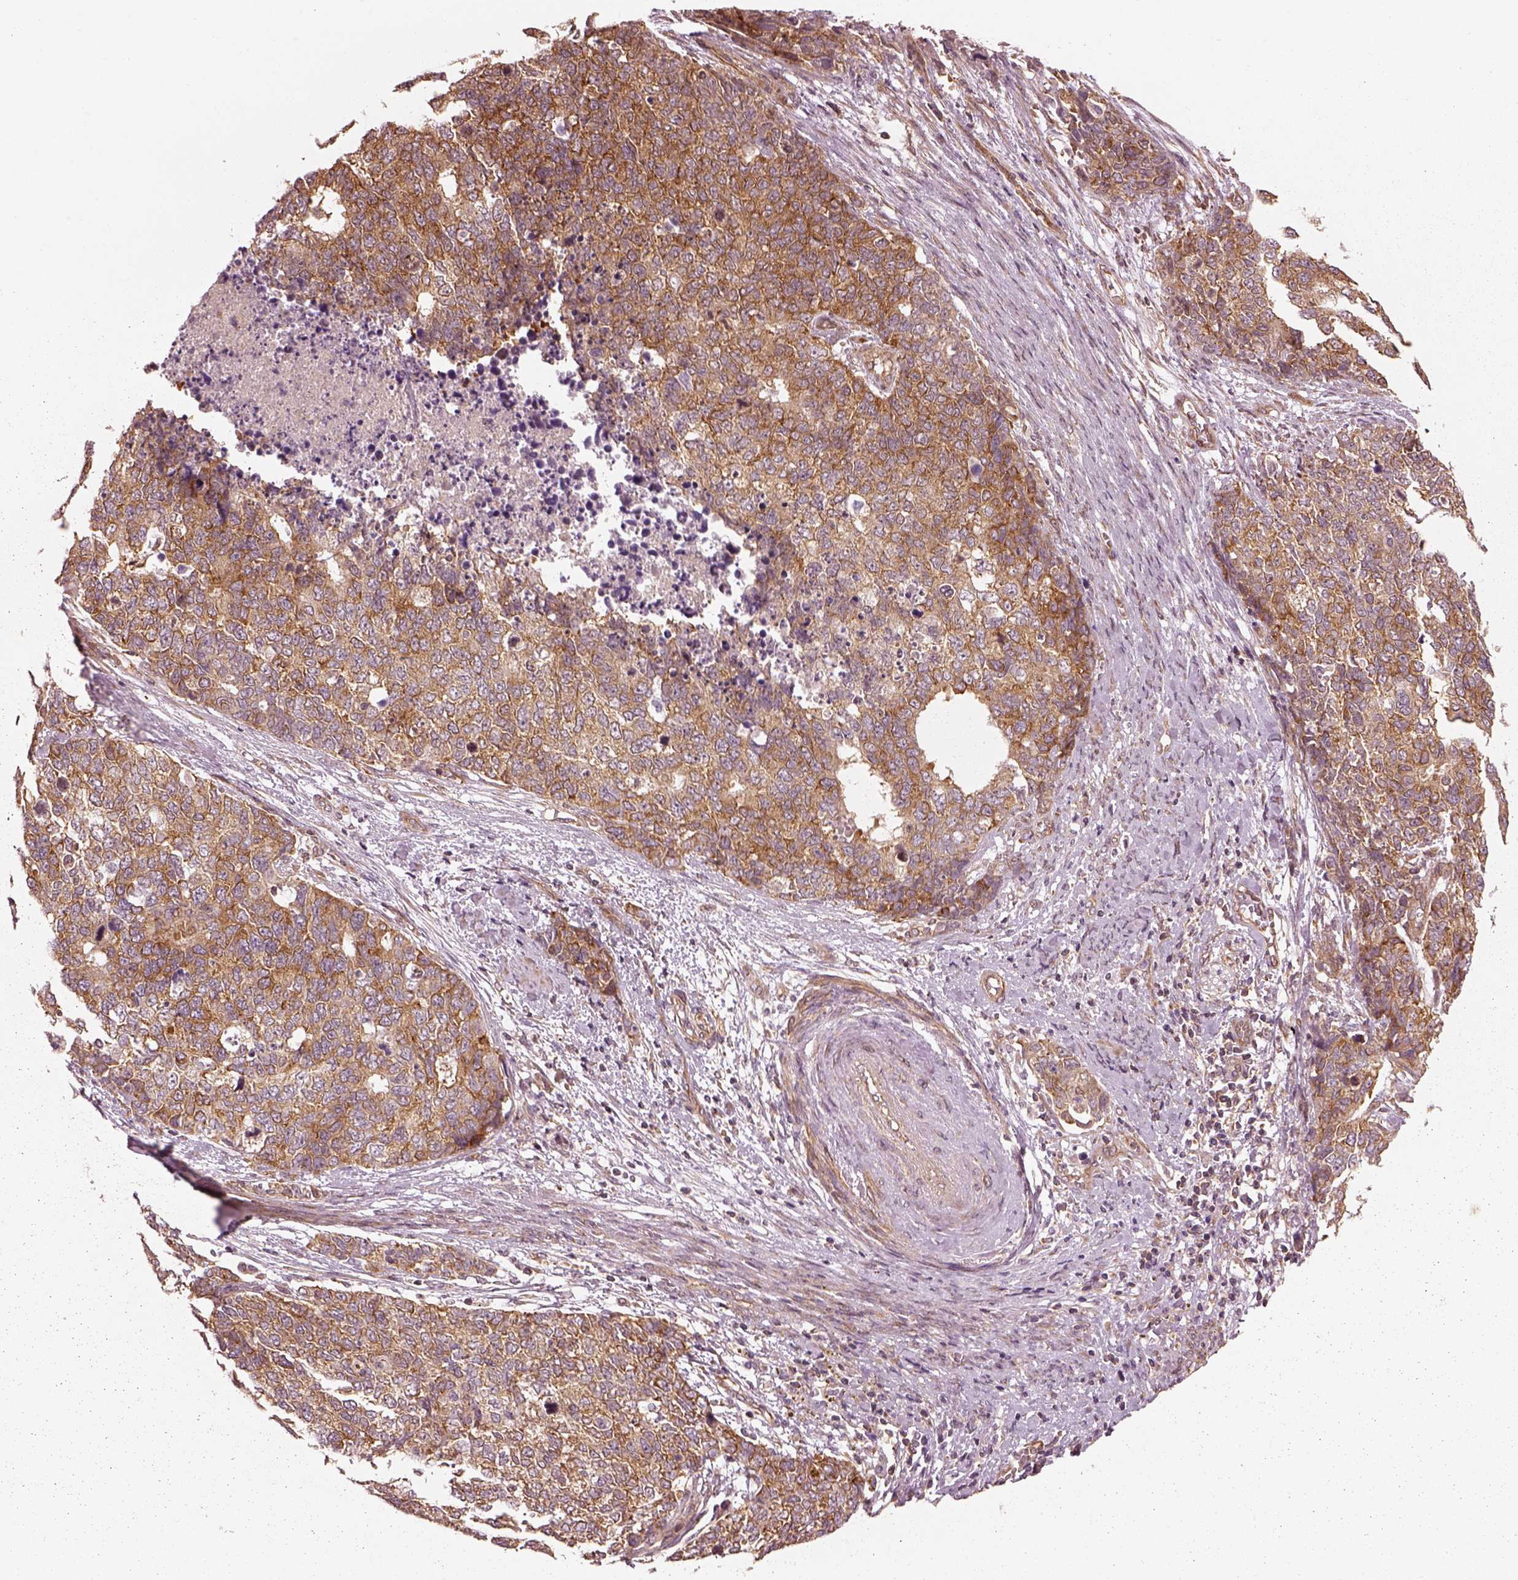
{"staining": {"intensity": "moderate", "quantity": "25%-75%", "location": "cytoplasmic/membranous"}, "tissue": "cervical cancer", "cell_type": "Tumor cells", "image_type": "cancer", "snomed": [{"axis": "morphology", "description": "Squamous cell carcinoma, NOS"}, {"axis": "topography", "description": "Cervix"}], "caption": "Immunohistochemical staining of cervical cancer exhibits medium levels of moderate cytoplasmic/membranous staining in about 25%-75% of tumor cells.", "gene": "LSM14A", "patient": {"sex": "female", "age": 63}}